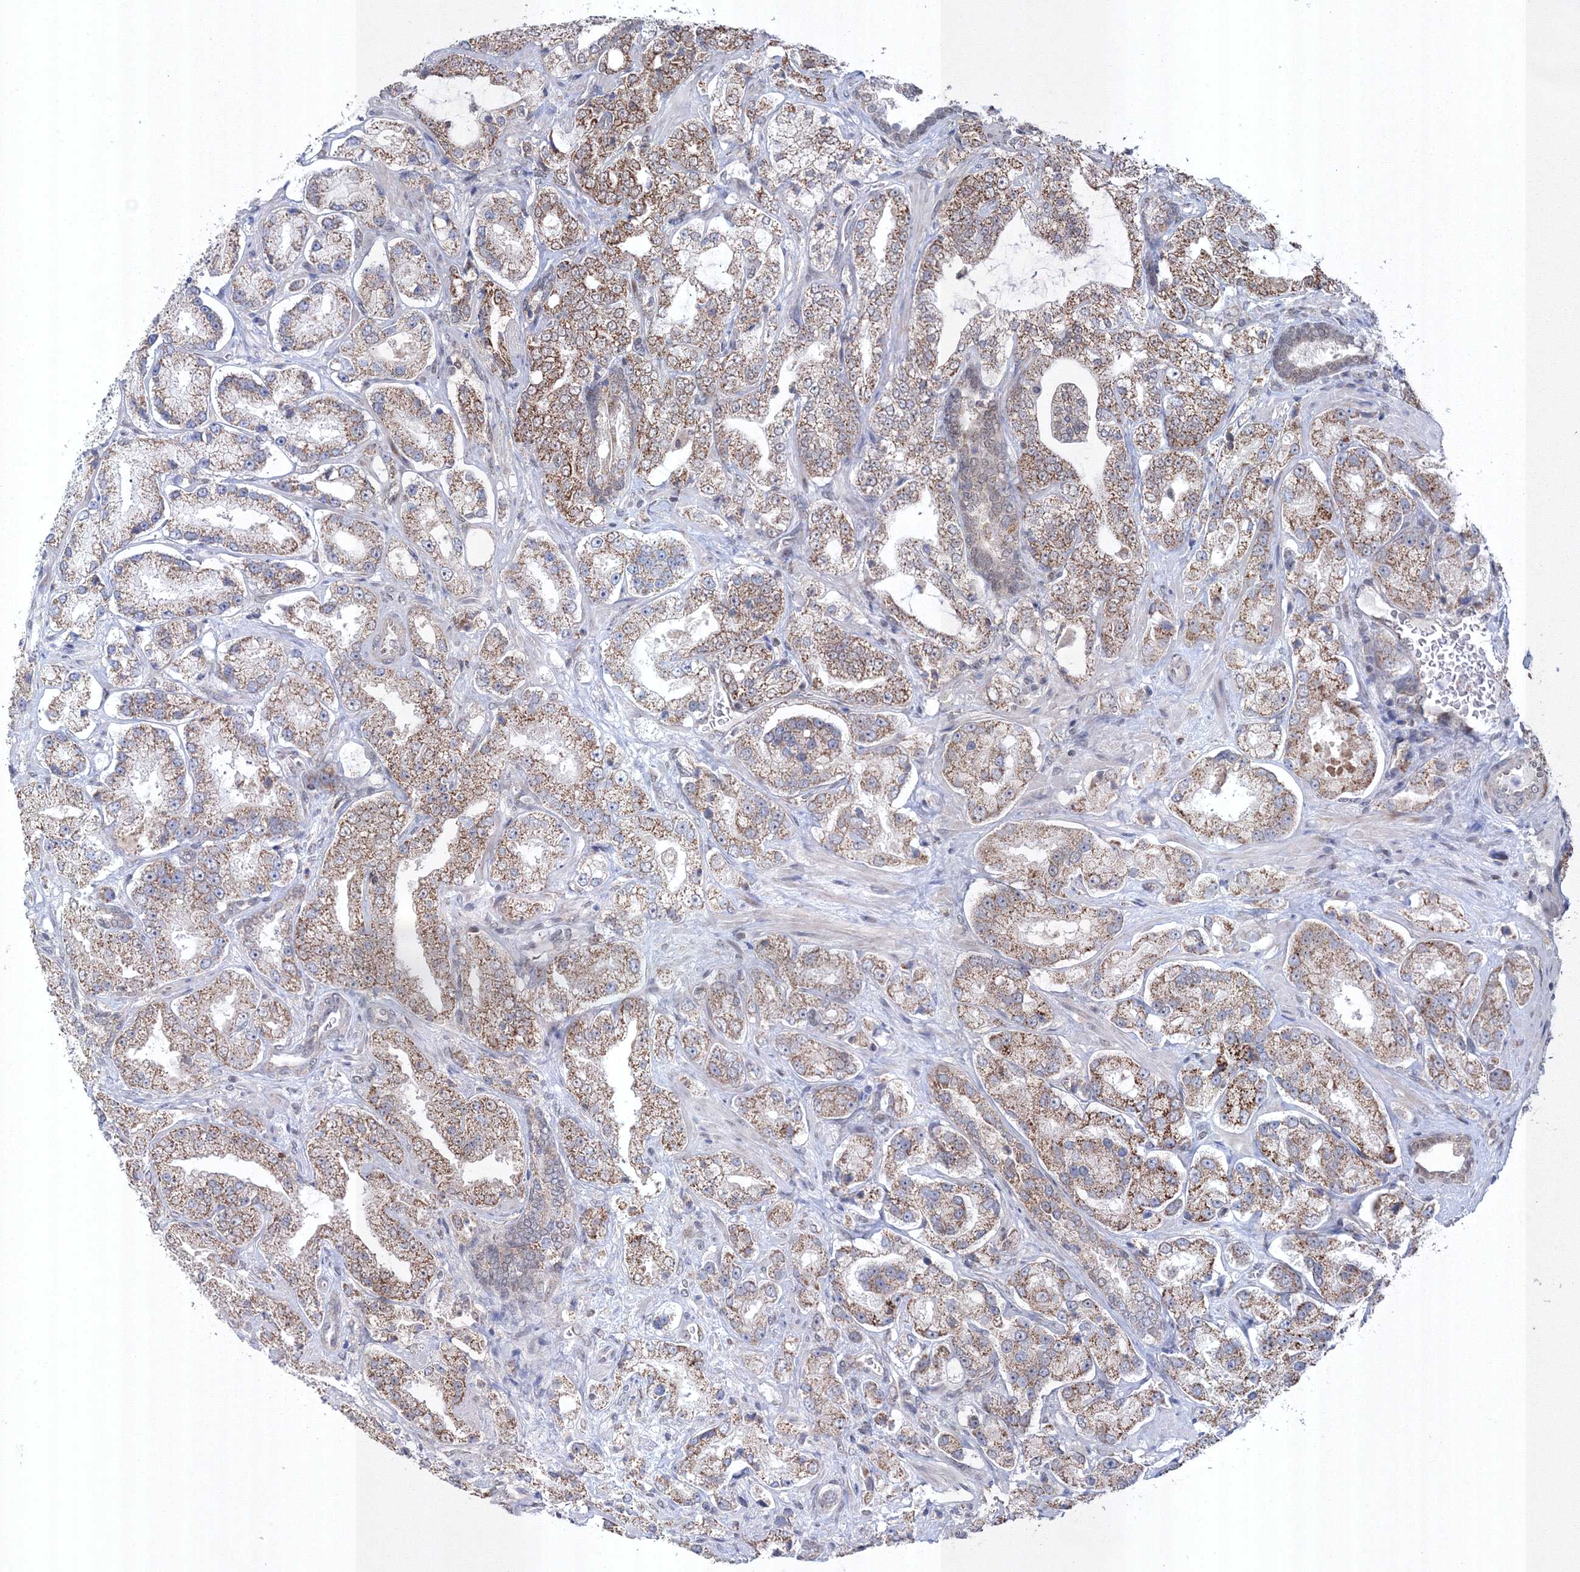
{"staining": {"intensity": "moderate", "quantity": ">75%", "location": "cytoplasmic/membranous"}, "tissue": "prostate cancer", "cell_type": "Tumor cells", "image_type": "cancer", "snomed": [{"axis": "morphology", "description": "Adenocarcinoma, High grade"}, {"axis": "topography", "description": "Prostate"}], "caption": "A high-resolution image shows immunohistochemistry staining of prostate cancer, which shows moderate cytoplasmic/membranous positivity in about >75% of tumor cells. (brown staining indicates protein expression, while blue staining denotes nuclei).", "gene": "GRSF1", "patient": {"sex": "male", "age": 64}}